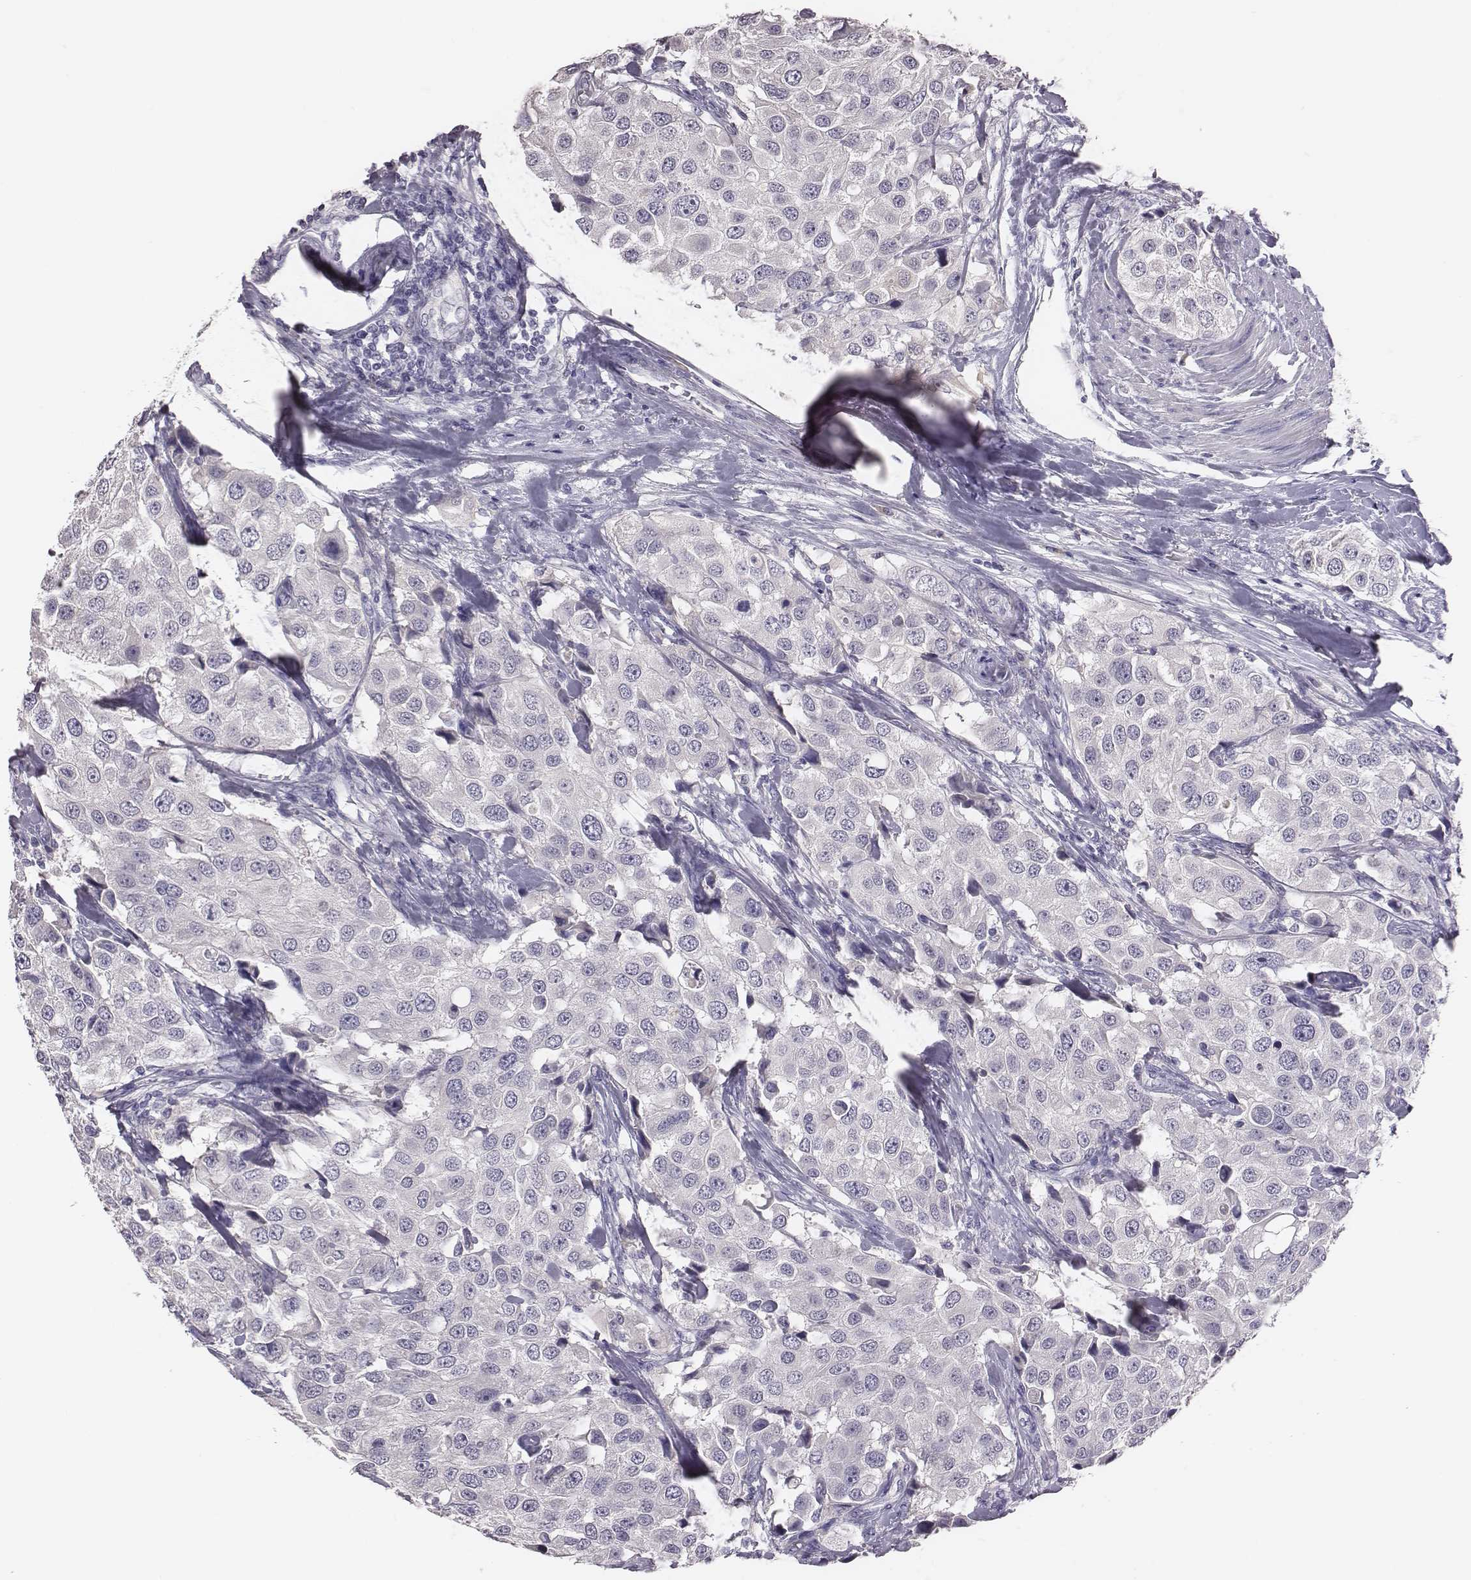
{"staining": {"intensity": "negative", "quantity": "none", "location": "none"}, "tissue": "urothelial cancer", "cell_type": "Tumor cells", "image_type": "cancer", "snomed": [{"axis": "morphology", "description": "Urothelial carcinoma, High grade"}, {"axis": "topography", "description": "Urinary bladder"}], "caption": "An IHC photomicrograph of high-grade urothelial carcinoma is shown. There is no staining in tumor cells of high-grade urothelial carcinoma. The staining was performed using DAB to visualize the protein expression in brown, while the nuclei were stained in blue with hematoxylin (Magnification: 20x).", "gene": "EN1", "patient": {"sex": "female", "age": 64}}